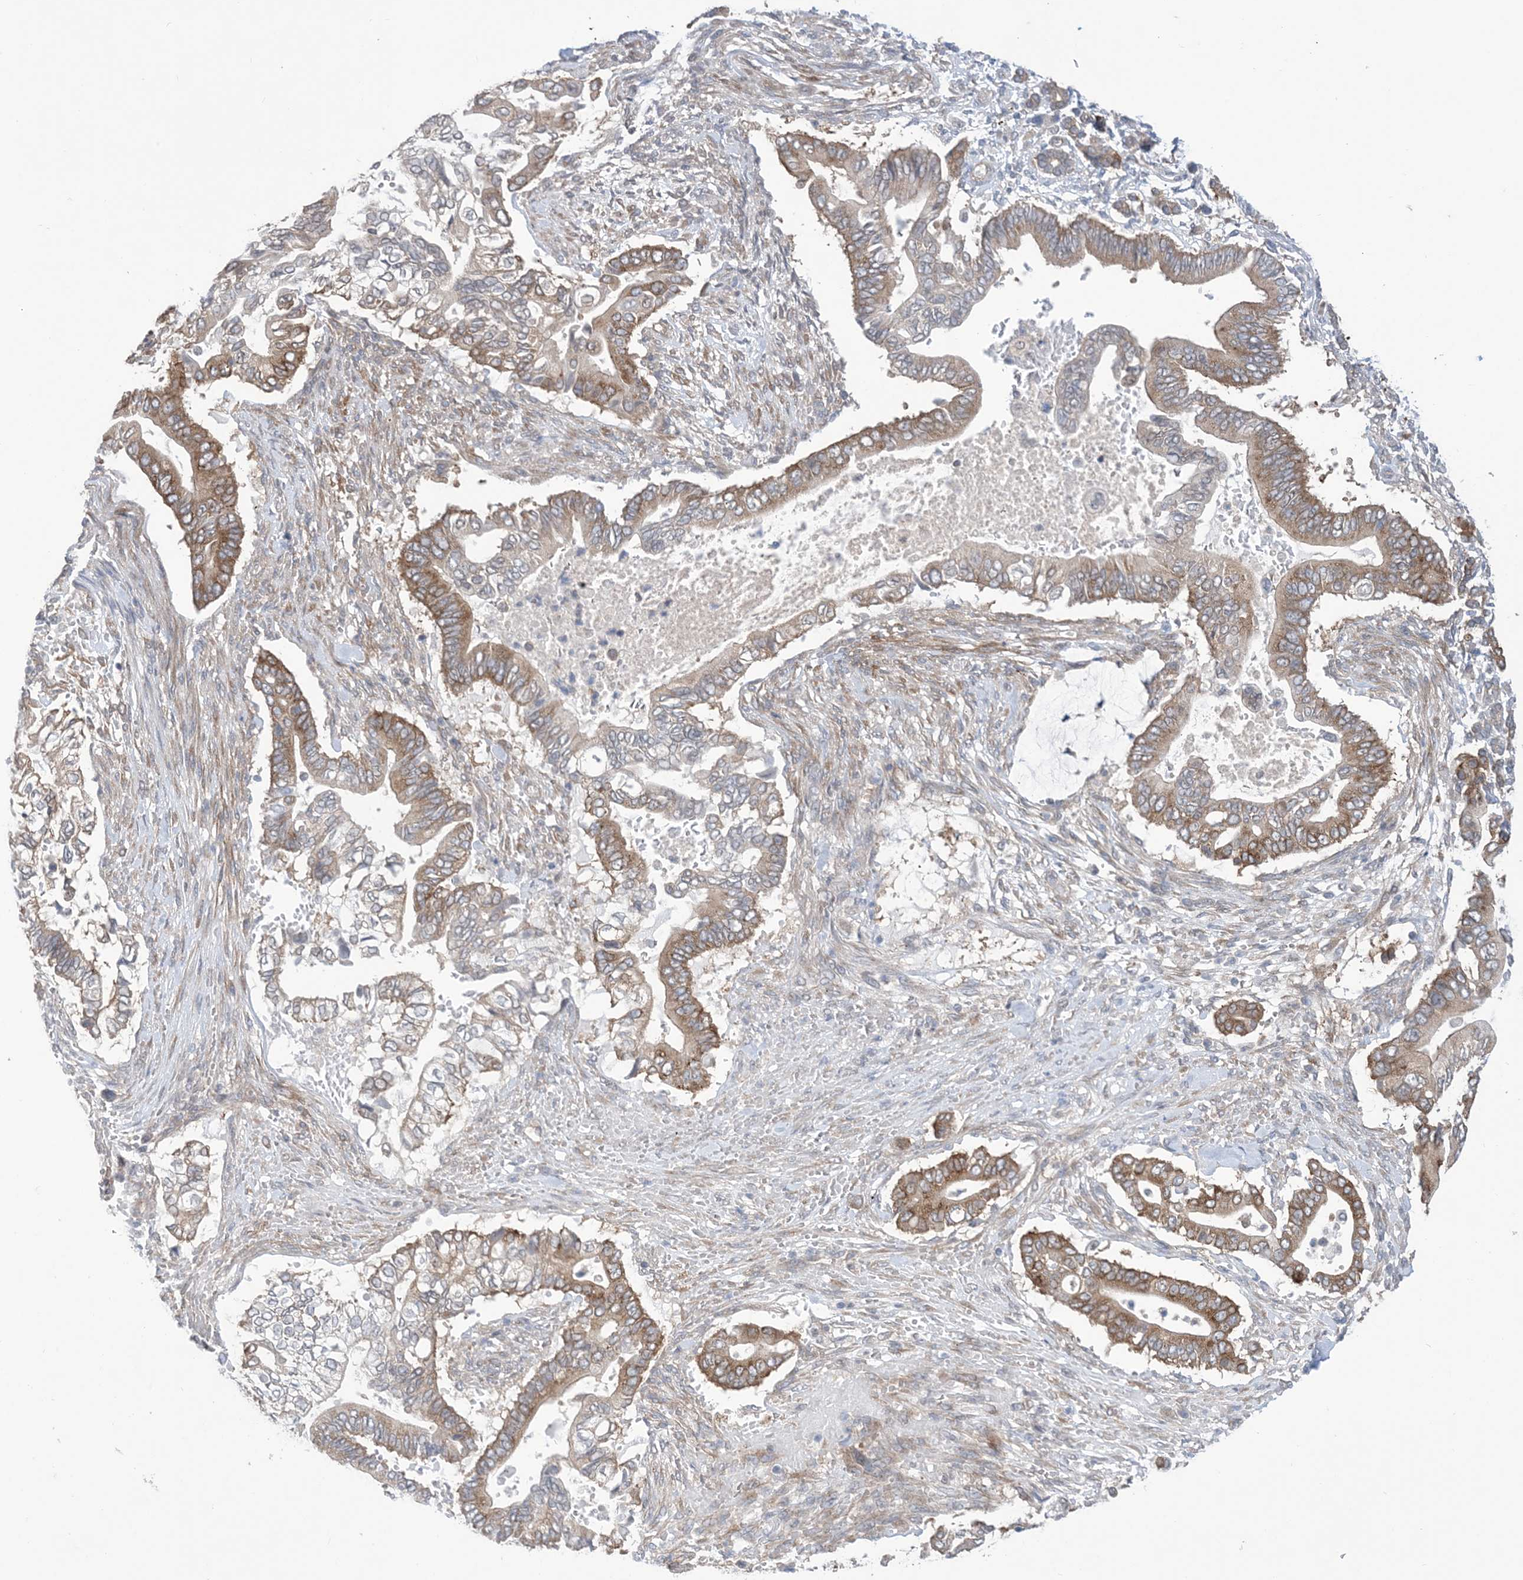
{"staining": {"intensity": "moderate", "quantity": ">75%", "location": "cytoplasmic/membranous"}, "tissue": "pancreatic cancer", "cell_type": "Tumor cells", "image_type": "cancer", "snomed": [{"axis": "morphology", "description": "Adenocarcinoma, NOS"}, {"axis": "topography", "description": "Pancreas"}], "caption": "This histopathology image displays adenocarcinoma (pancreatic) stained with immunohistochemistry (IHC) to label a protein in brown. The cytoplasmic/membranous of tumor cells show moderate positivity for the protein. Nuclei are counter-stained blue.", "gene": "EHBP1", "patient": {"sex": "male", "age": 68}}